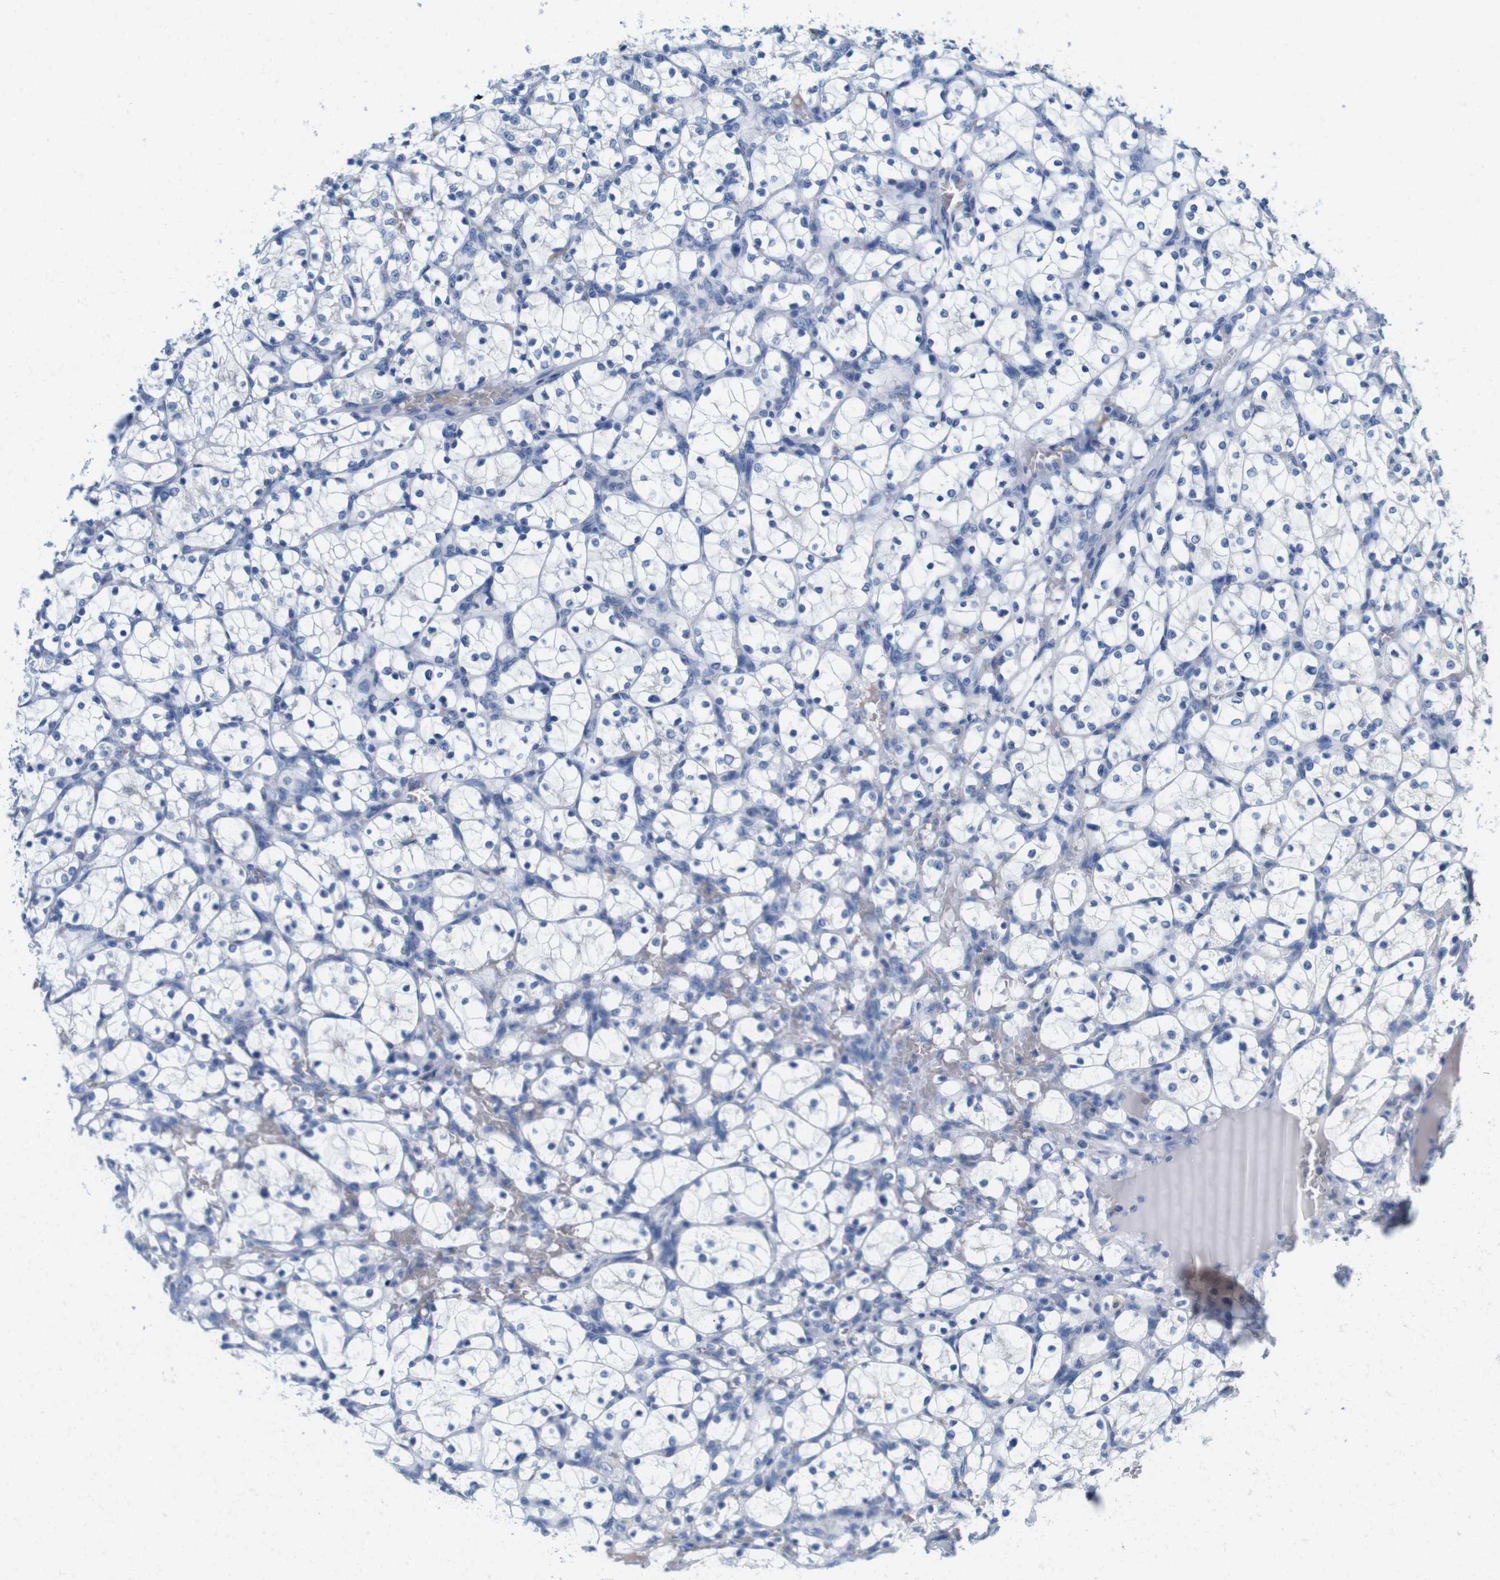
{"staining": {"intensity": "negative", "quantity": "none", "location": "none"}, "tissue": "renal cancer", "cell_type": "Tumor cells", "image_type": "cancer", "snomed": [{"axis": "morphology", "description": "Adenocarcinoma, NOS"}, {"axis": "topography", "description": "Kidney"}], "caption": "Immunohistochemistry histopathology image of neoplastic tissue: human renal adenocarcinoma stained with DAB (3,3'-diaminobenzidine) exhibits no significant protein staining in tumor cells.", "gene": "IGSF8", "patient": {"sex": "female", "age": 69}}